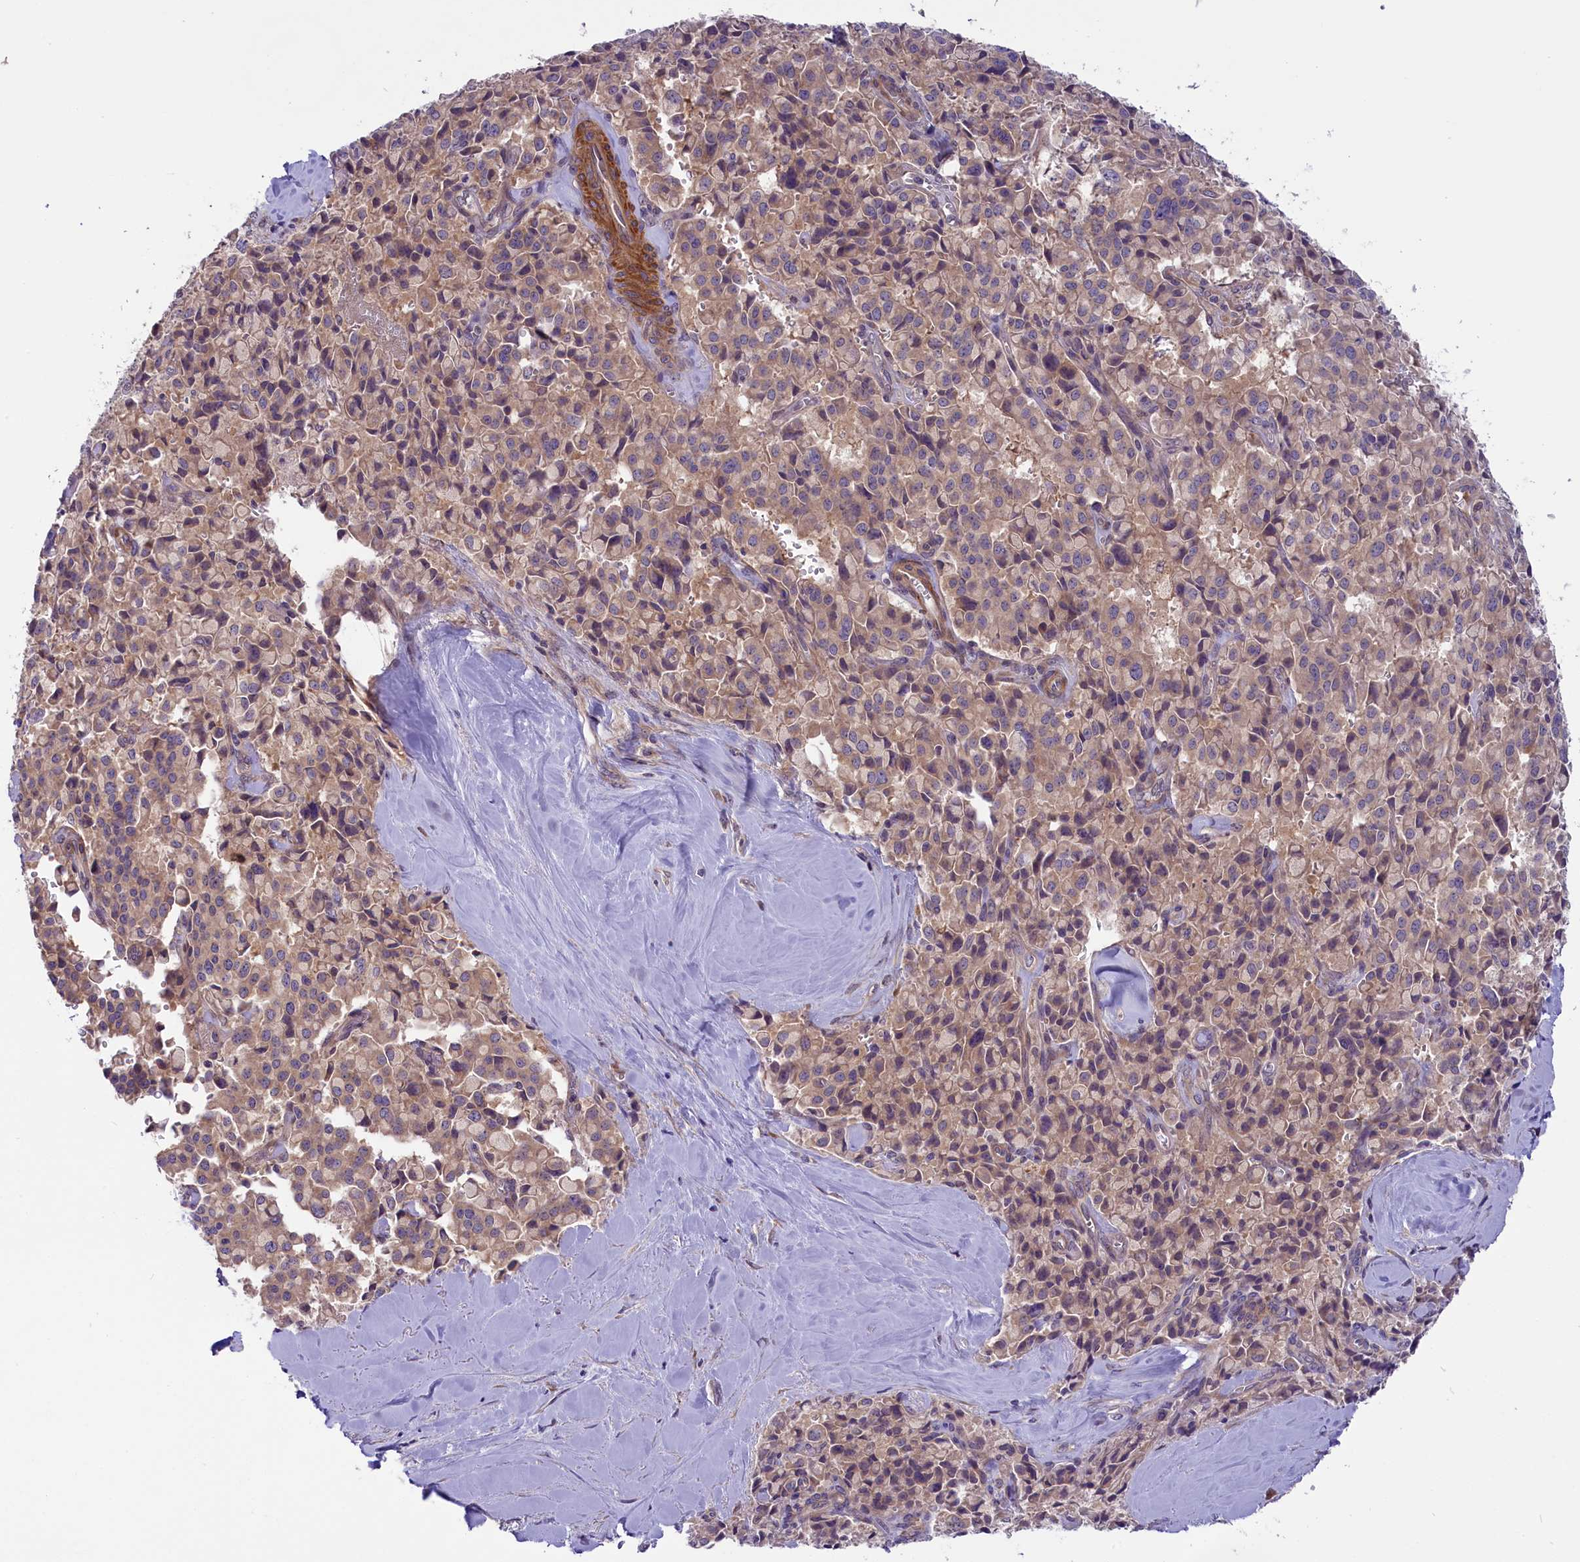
{"staining": {"intensity": "weak", "quantity": "25%-75%", "location": "cytoplasmic/membranous"}, "tissue": "pancreatic cancer", "cell_type": "Tumor cells", "image_type": "cancer", "snomed": [{"axis": "morphology", "description": "Adenocarcinoma, NOS"}, {"axis": "topography", "description": "Pancreas"}], "caption": "Pancreatic adenocarcinoma was stained to show a protein in brown. There is low levels of weak cytoplasmic/membranous staining in approximately 25%-75% of tumor cells.", "gene": "COG8", "patient": {"sex": "male", "age": 65}}